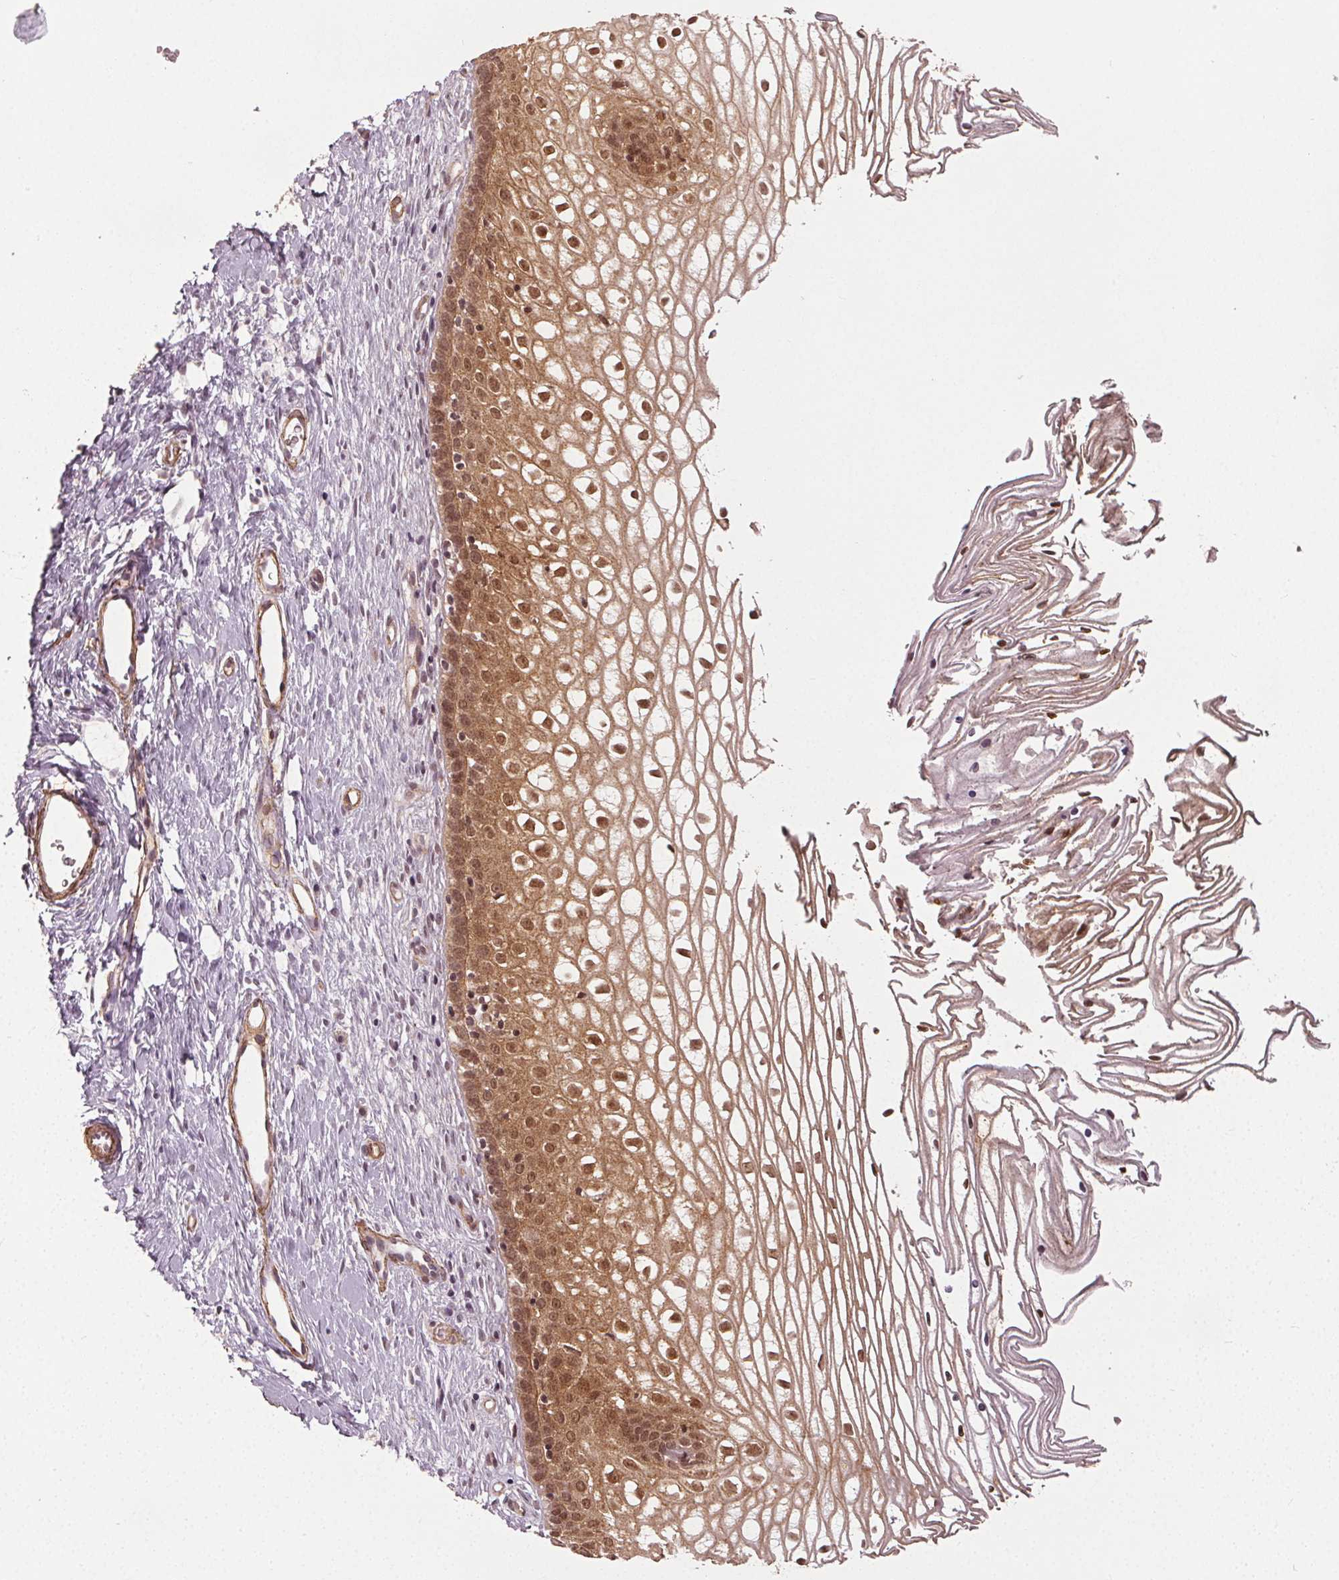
{"staining": {"intensity": "negative", "quantity": "none", "location": "none"}, "tissue": "cervix", "cell_type": "Glandular cells", "image_type": "normal", "snomed": [{"axis": "morphology", "description": "Normal tissue, NOS"}, {"axis": "topography", "description": "Cervix"}], "caption": "DAB immunohistochemical staining of unremarkable human cervix shows no significant staining in glandular cells.", "gene": "PKP1", "patient": {"sex": "female", "age": 40}}